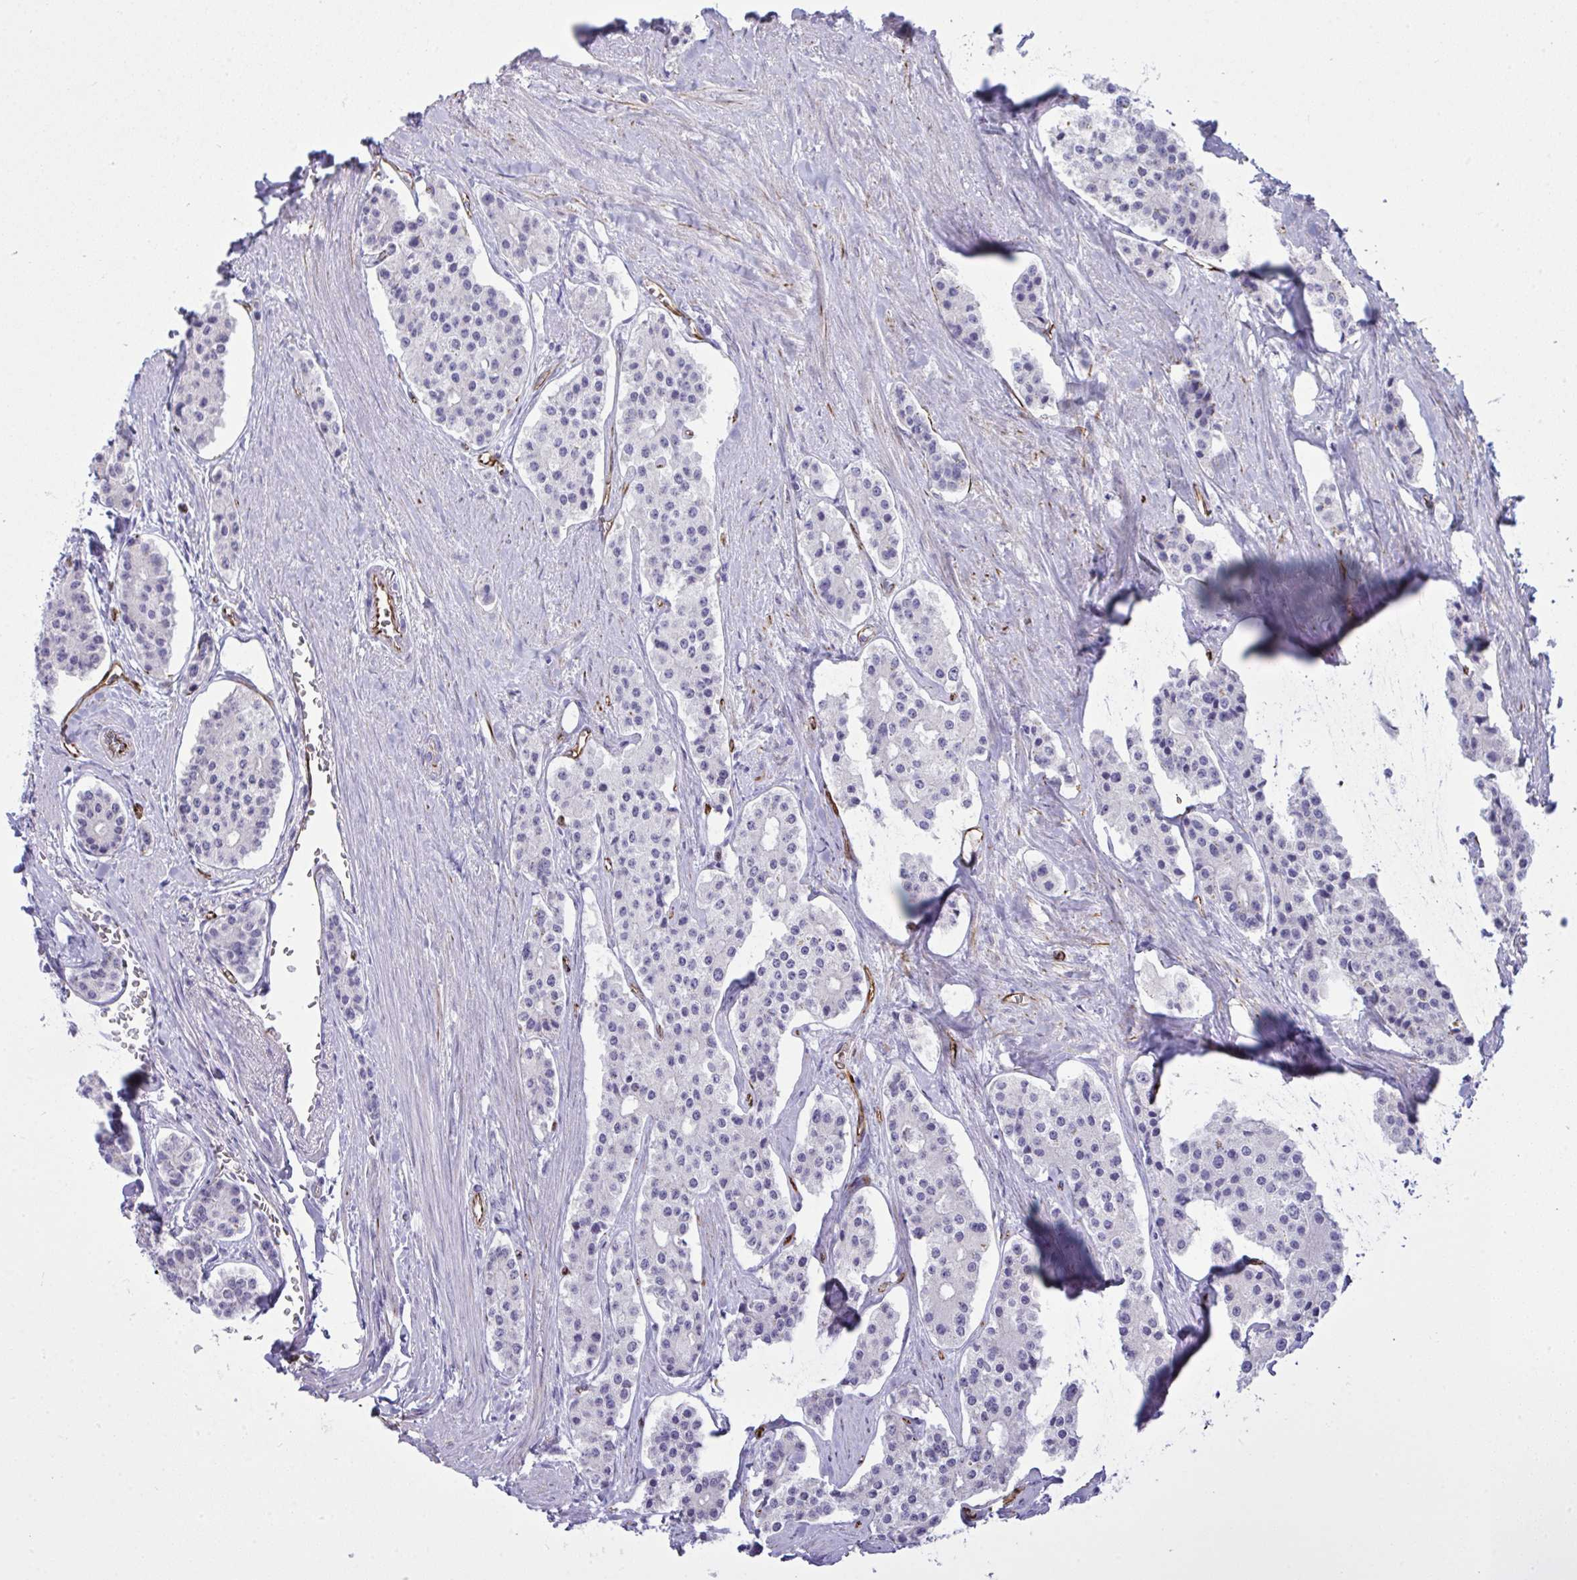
{"staining": {"intensity": "negative", "quantity": "none", "location": "none"}, "tissue": "carcinoid", "cell_type": "Tumor cells", "image_type": "cancer", "snomed": [{"axis": "morphology", "description": "Carcinoid, malignant, NOS"}, {"axis": "topography", "description": "Small intestine"}], "caption": "The photomicrograph reveals no staining of tumor cells in carcinoid.", "gene": "SLC35B1", "patient": {"sex": "female", "age": 65}}